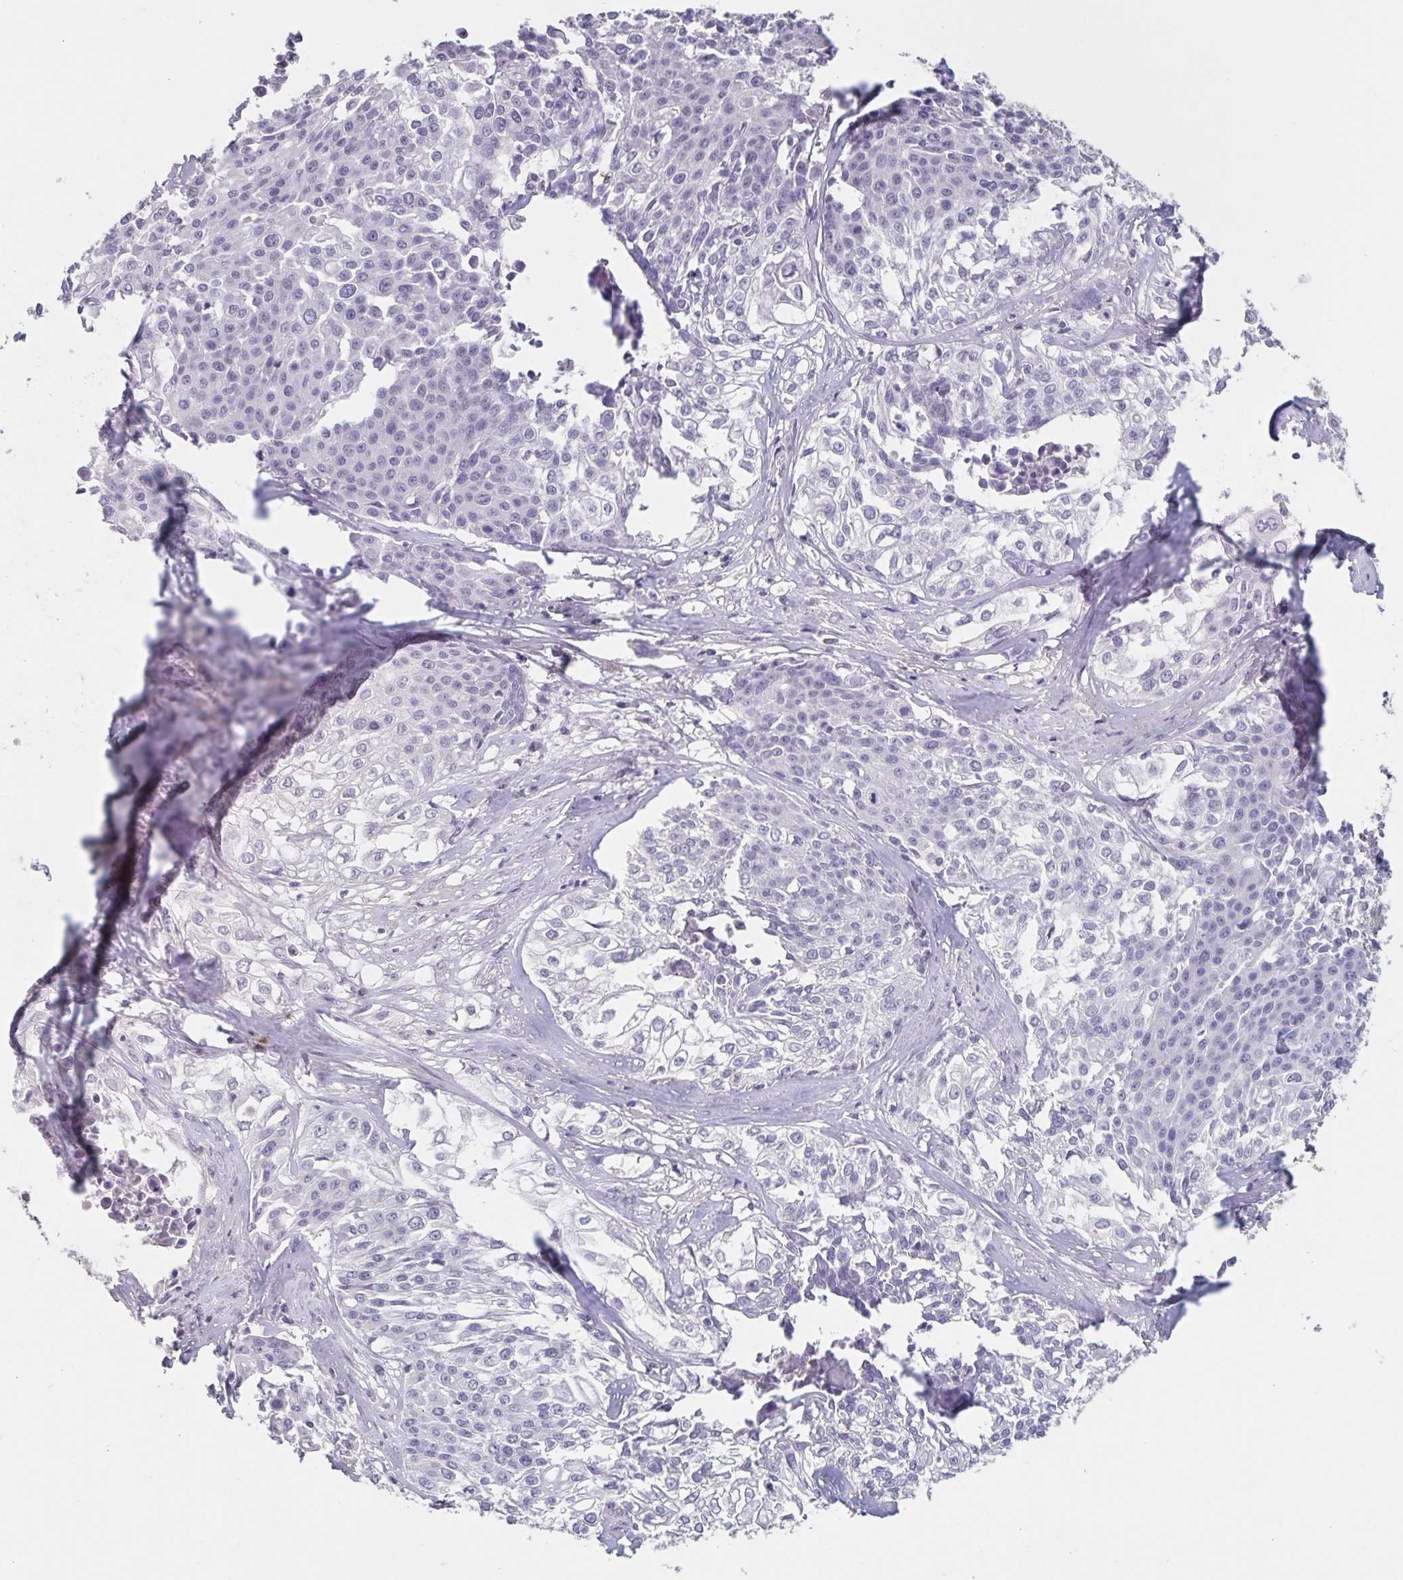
{"staining": {"intensity": "negative", "quantity": "none", "location": "none"}, "tissue": "cervical cancer", "cell_type": "Tumor cells", "image_type": "cancer", "snomed": [{"axis": "morphology", "description": "Squamous cell carcinoma, NOS"}, {"axis": "topography", "description": "Cervix"}], "caption": "An image of squamous cell carcinoma (cervical) stained for a protein shows no brown staining in tumor cells.", "gene": "INSL5", "patient": {"sex": "female", "age": 39}}